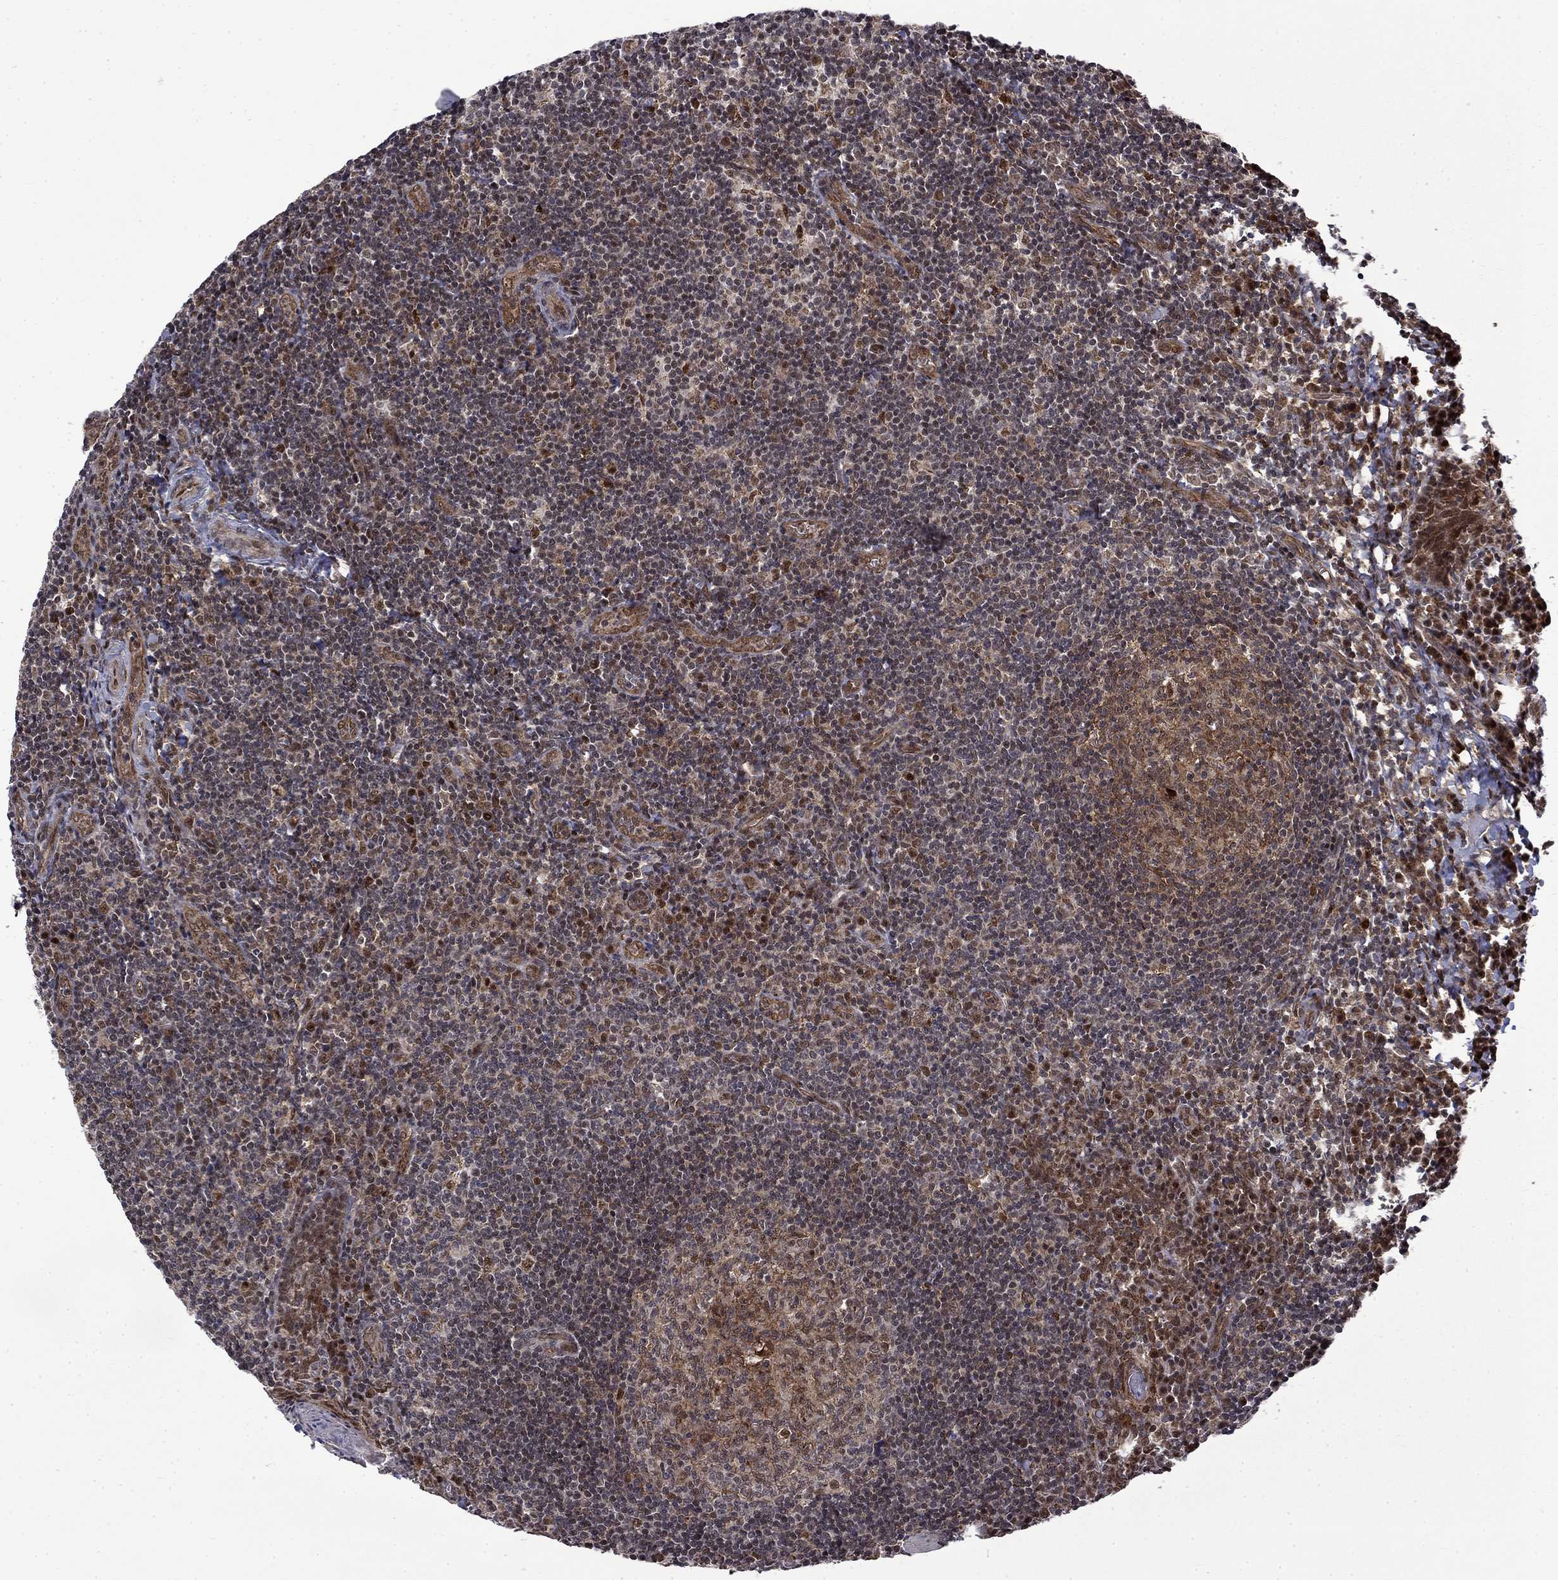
{"staining": {"intensity": "moderate", "quantity": "<25%", "location": "cytoplasmic/membranous,nuclear"}, "tissue": "tonsil", "cell_type": "Germinal center cells", "image_type": "normal", "snomed": [{"axis": "morphology", "description": "Normal tissue, NOS"}, {"axis": "morphology", "description": "Inflammation, NOS"}, {"axis": "topography", "description": "Tonsil"}], "caption": "Human tonsil stained with a brown dye exhibits moderate cytoplasmic/membranous,nuclear positive expression in approximately <25% of germinal center cells.", "gene": "KPNA3", "patient": {"sex": "female", "age": 31}}